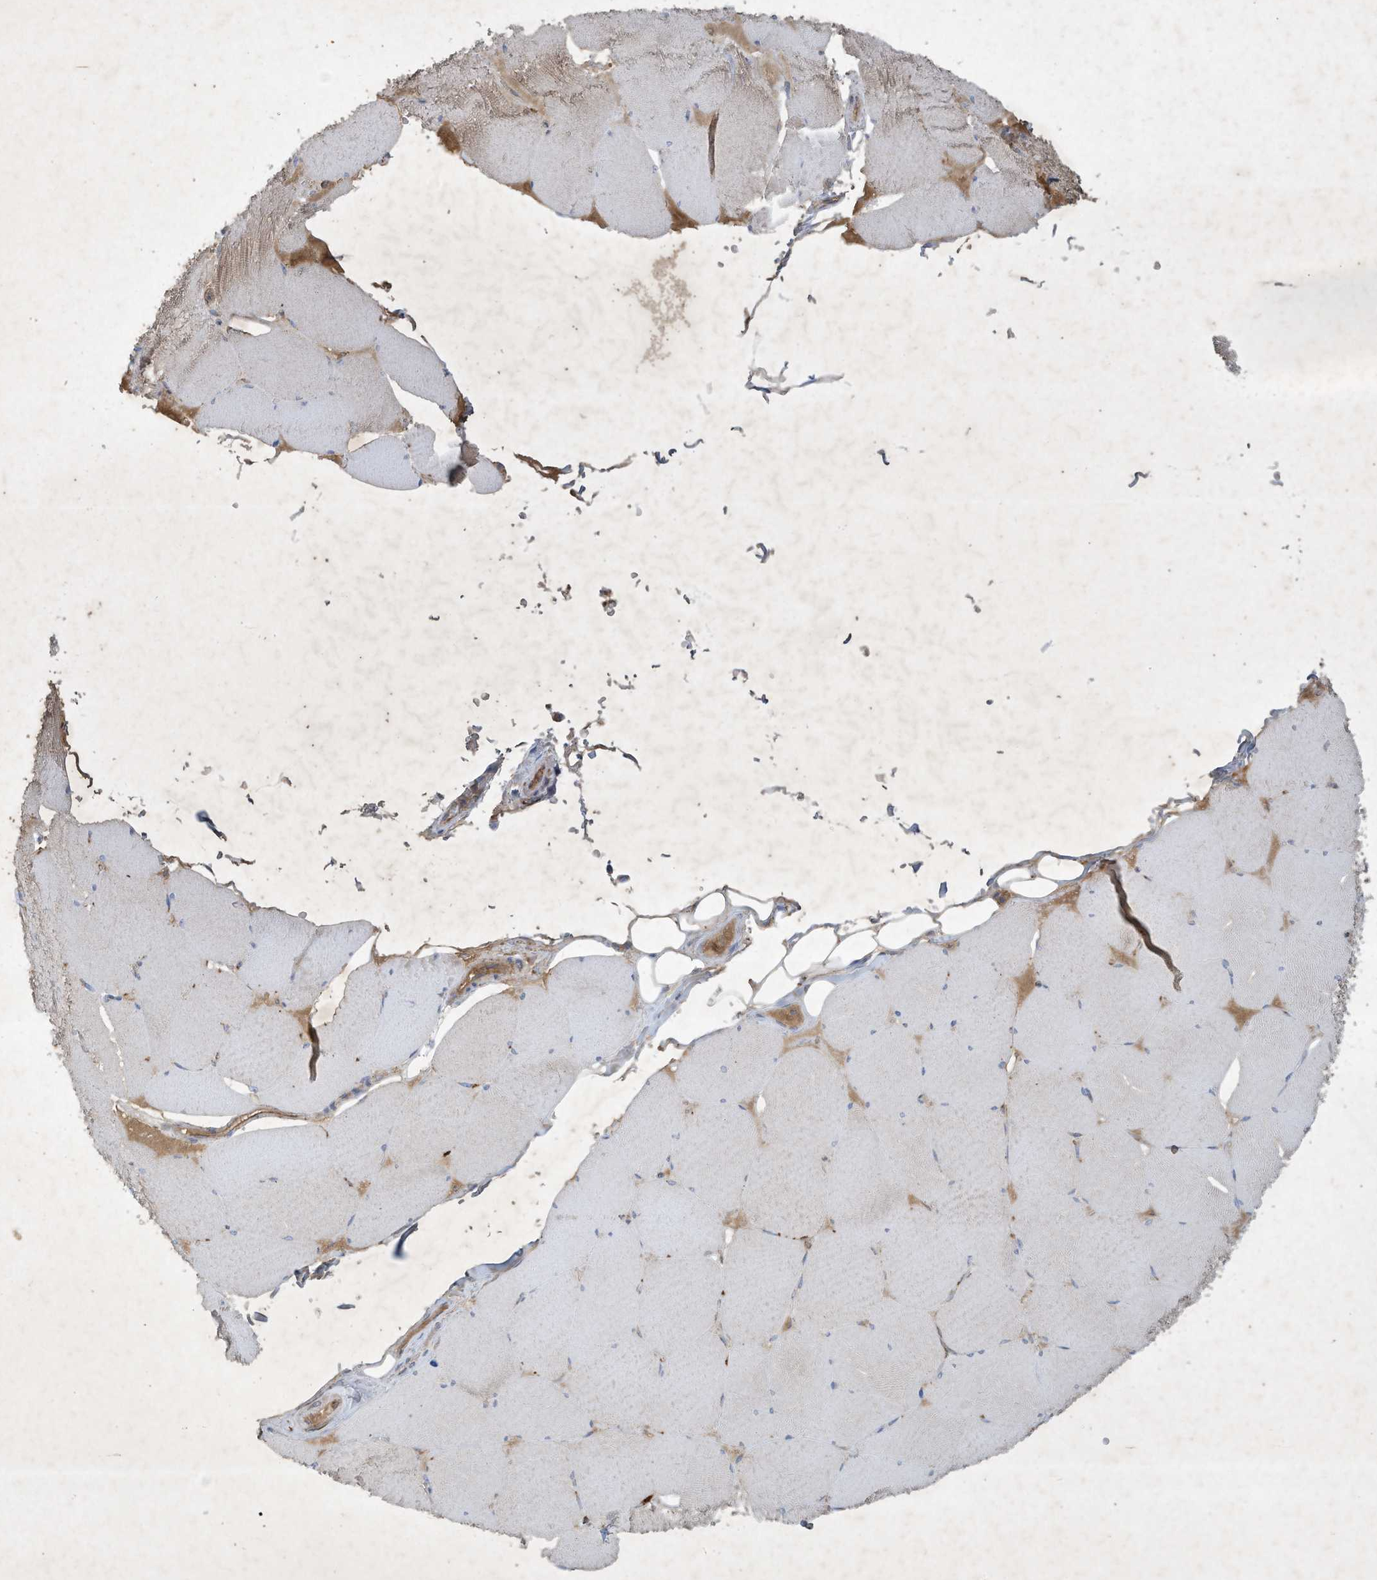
{"staining": {"intensity": "weak", "quantity": "<25%", "location": "cytoplasmic/membranous"}, "tissue": "skeletal muscle", "cell_type": "Myocytes", "image_type": "normal", "snomed": [{"axis": "morphology", "description": "Normal tissue, NOS"}, {"axis": "topography", "description": "Skeletal muscle"}, {"axis": "topography", "description": "Head-Neck"}], "caption": "Immunohistochemistry (IHC) photomicrograph of benign human skeletal muscle stained for a protein (brown), which exhibits no staining in myocytes. (Stains: DAB immunohistochemistry (IHC) with hematoxylin counter stain, Microscopy: brightfield microscopy at high magnification).", "gene": "SYNJ2", "patient": {"sex": "male", "age": 66}}